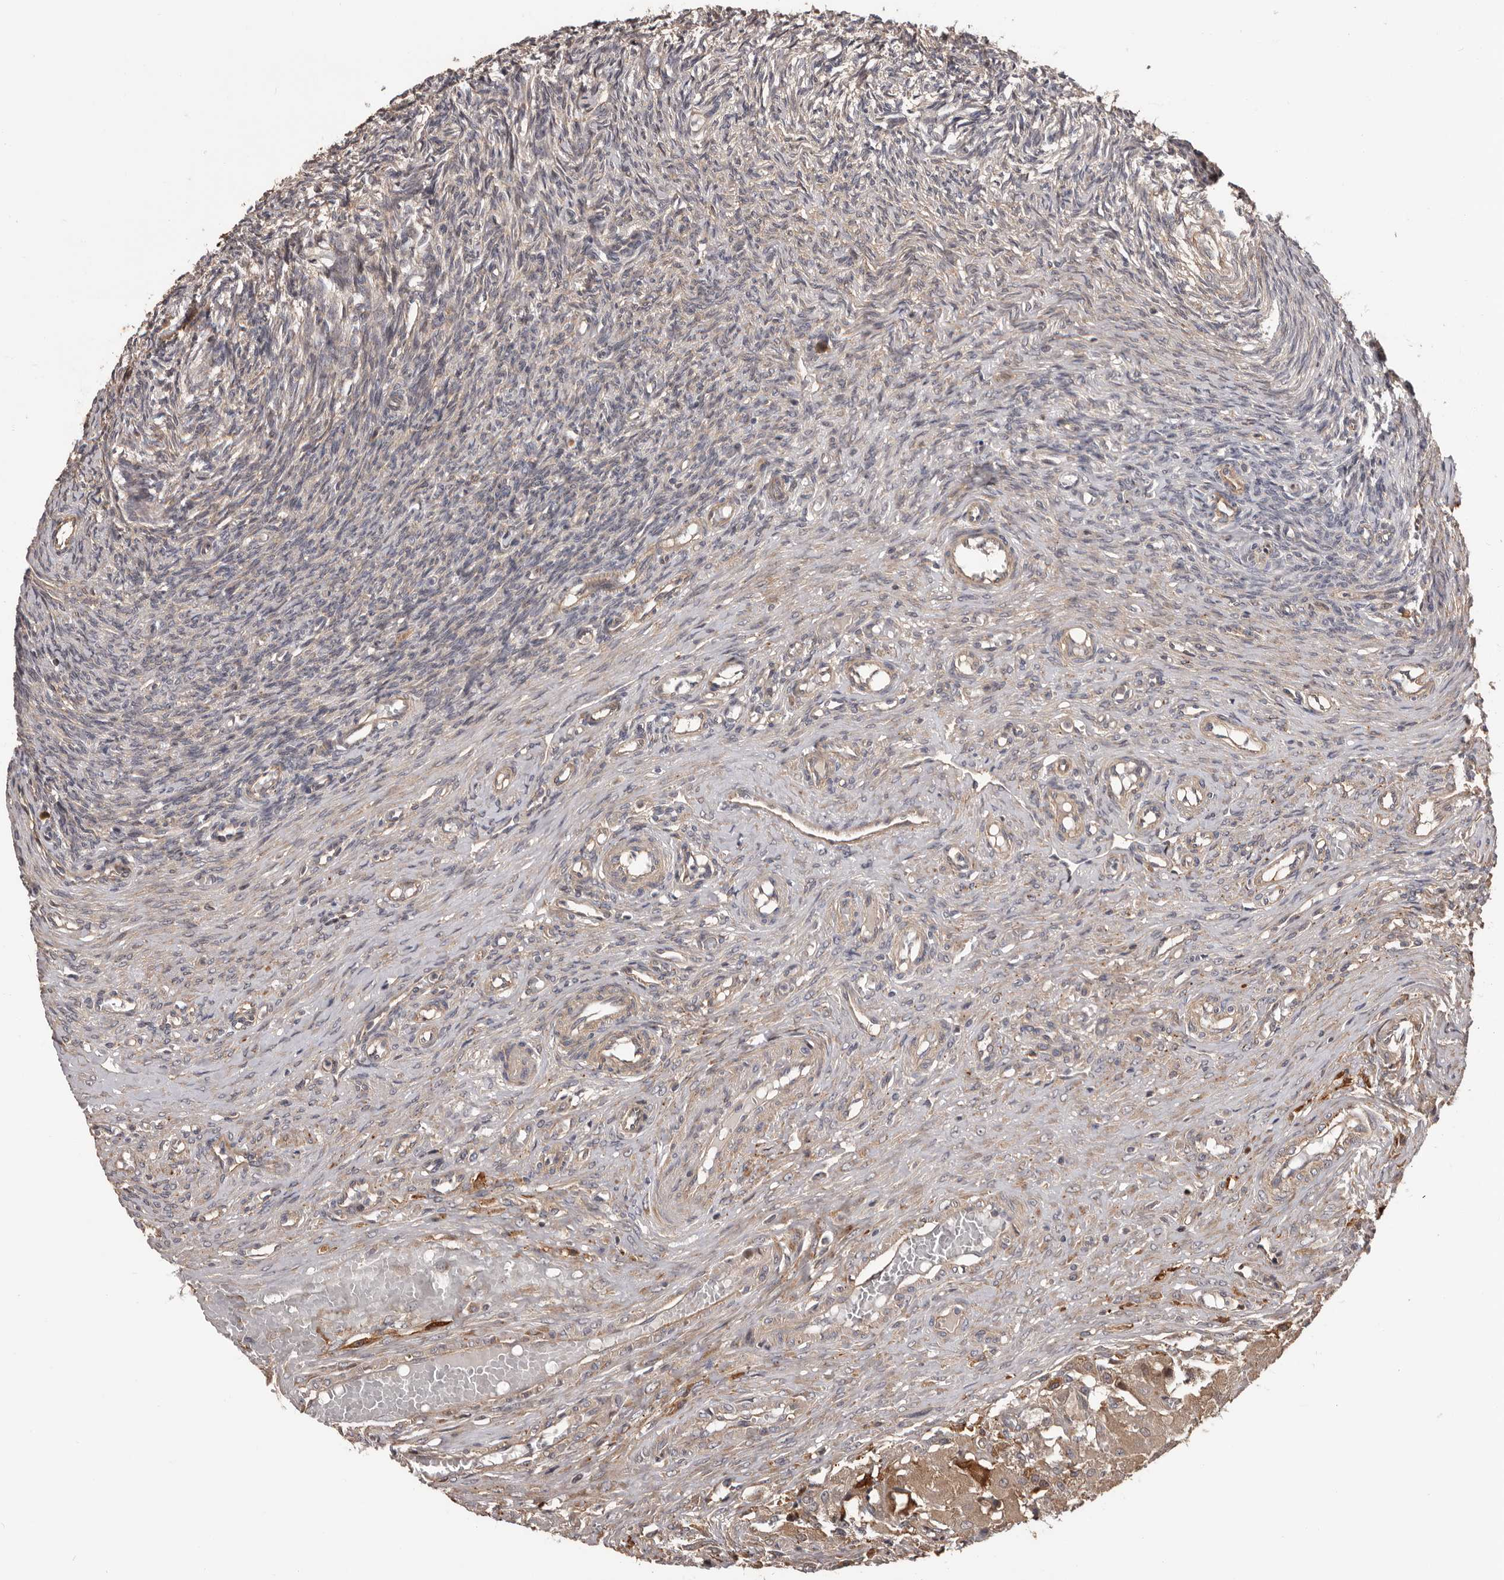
{"staining": {"intensity": "moderate", "quantity": ">75%", "location": "cytoplasmic/membranous"}, "tissue": "ovary", "cell_type": "Follicle cells", "image_type": "normal", "snomed": [{"axis": "morphology", "description": "Adenocarcinoma, NOS"}, {"axis": "topography", "description": "Endometrium"}], "caption": "Follicle cells show medium levels of moderate cytoplasmic/membranous expression in approximately >75% of cells in unremarkable ovary. Using DAB (3,3'-diaminobenzidine) (brown) and hematoxylin (blue) stains, captured at high magnification using brightfield microscopy.", "gene": "ADAMTS2", "patient": {"sex": "female", "age": 32}}